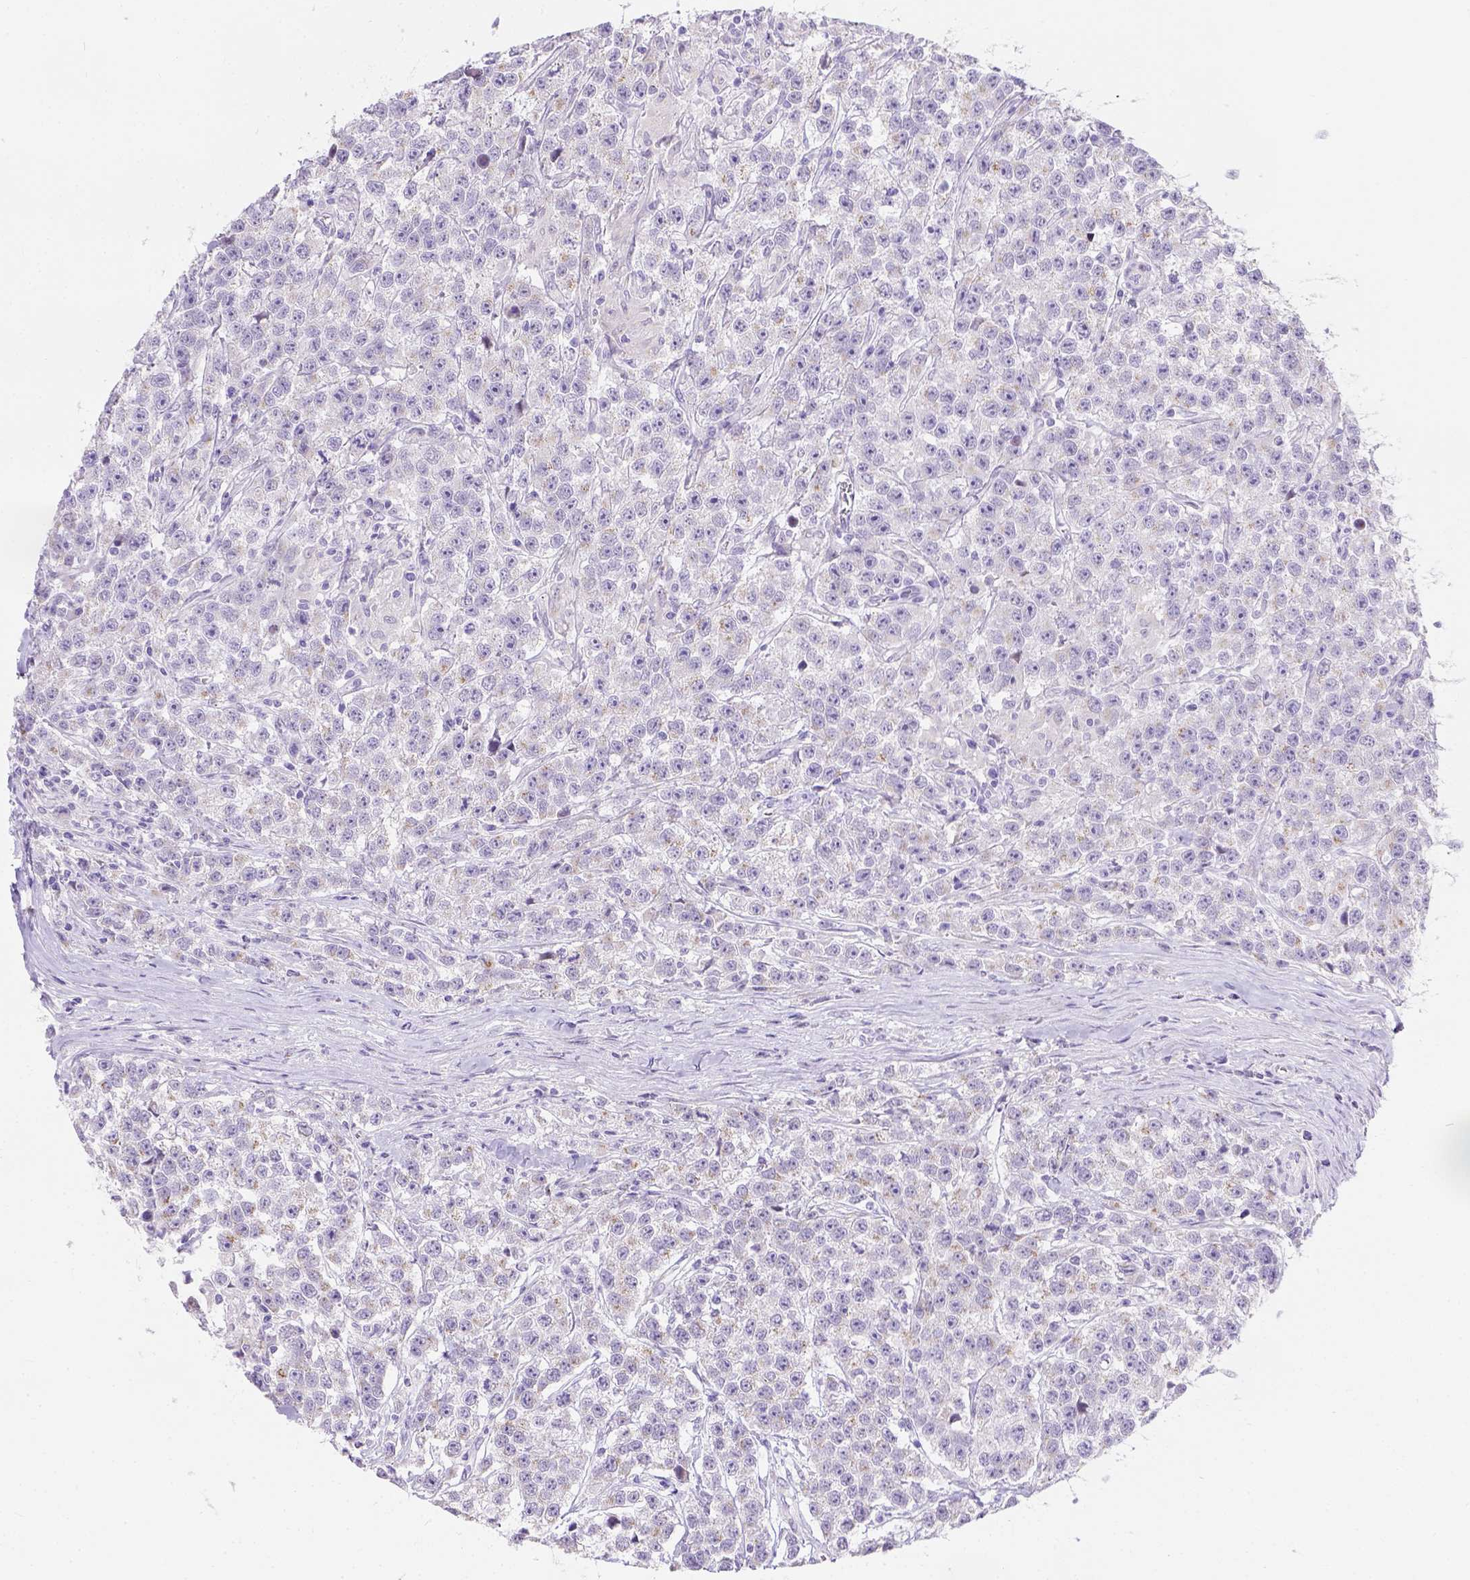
{"staining": {"intensity": "weak", "quantity": "25%-75%", "location": "cytoplasmic/membranous"}, "tissue": "testis cancer", "cell_type": "Tumor cells", "image_type": "cancer", "snomed": [{"axis": "morphology", "description": "Seminoma, NOS"}, {"axis": "topography", "description": "Testis"}], "caption": "Human testis seminoma stained with a brown dye reveals weak cytoplasmic/membranous positive staining in about 25%-75% of tumor cells.", "gene": "PHF7", "patient": {"sex": "male", "age": 59}}